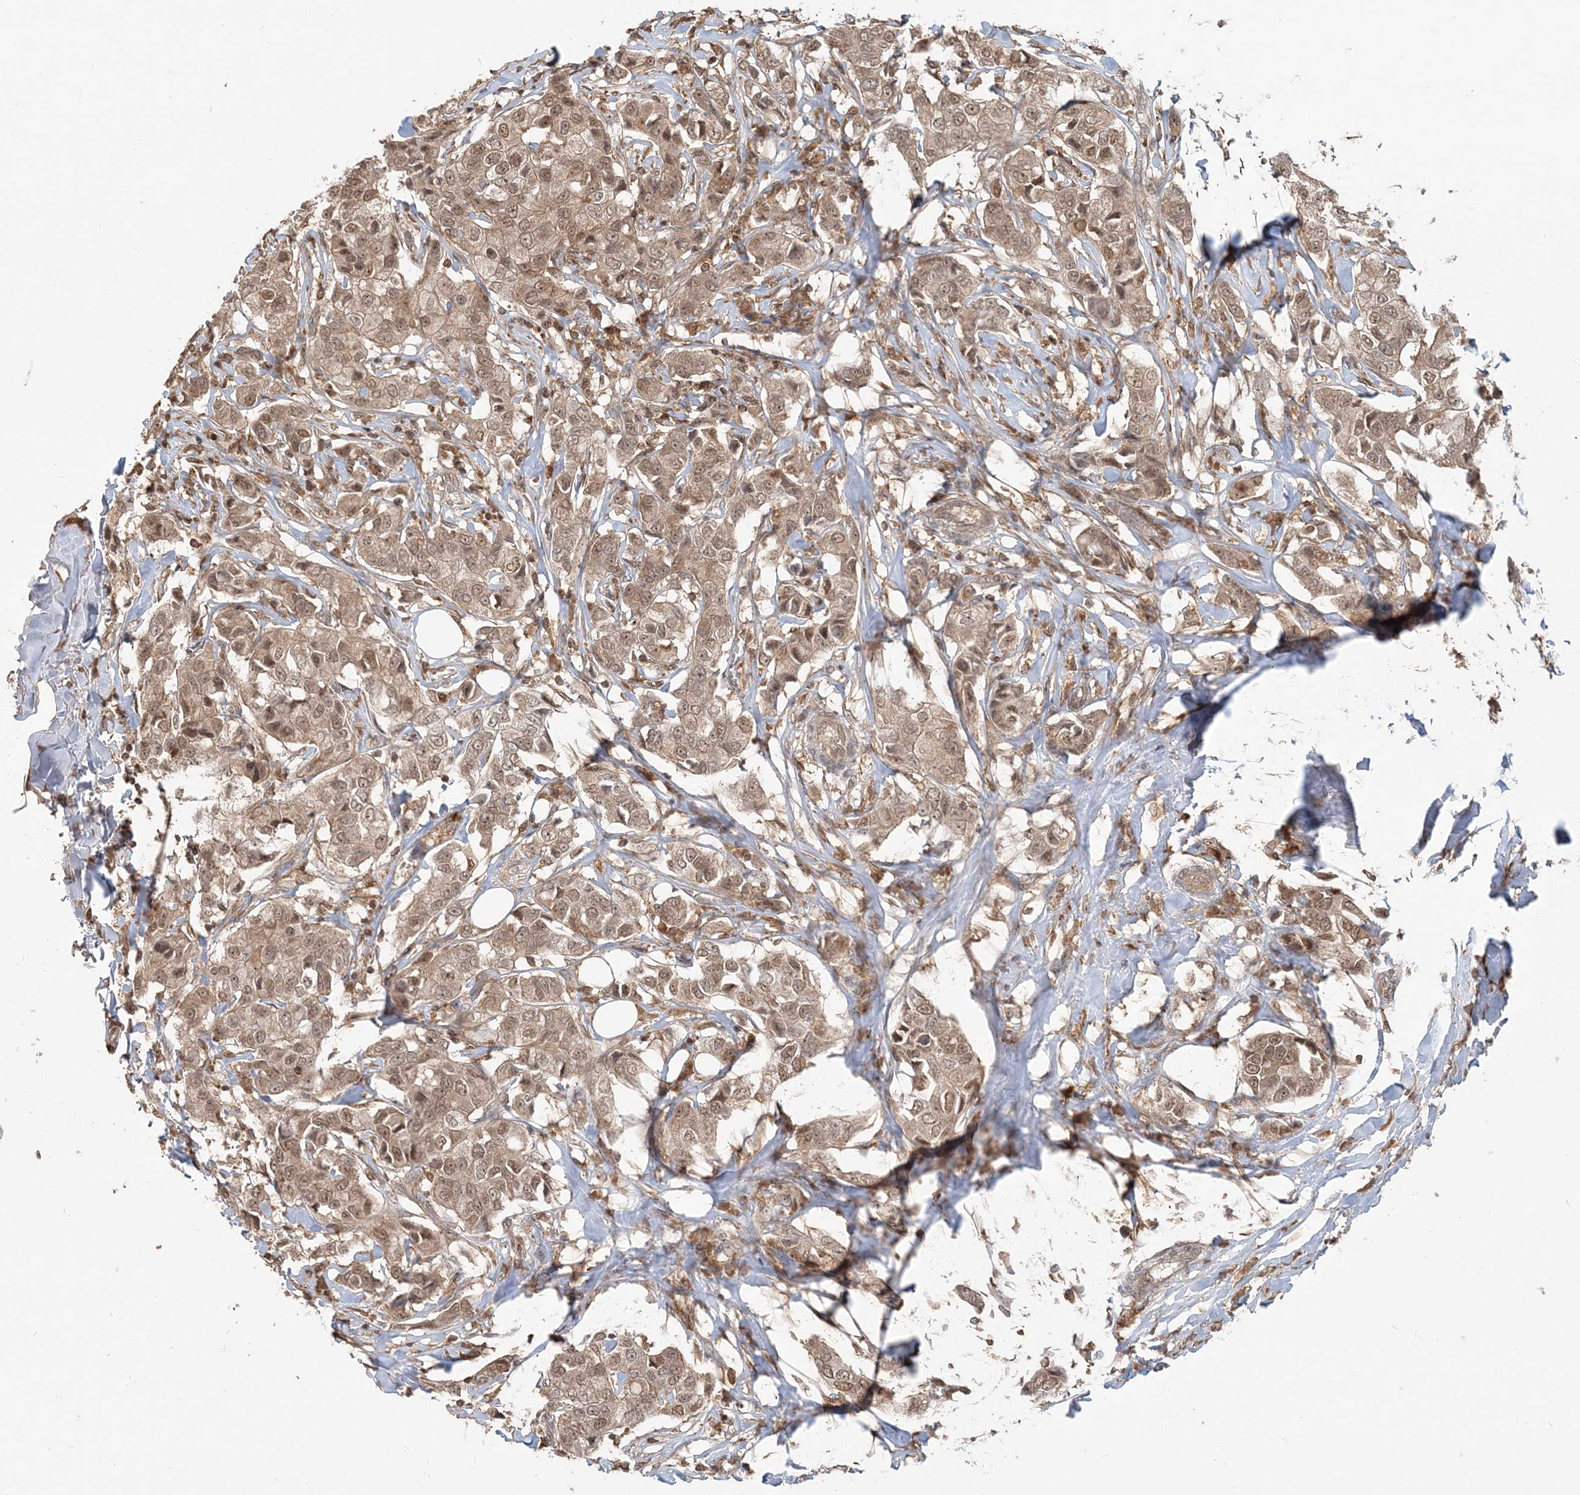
{"staining": {"intensity": "moderate", "quantity": ">75%", "location": "cytoplasmic/membranous,nuclear"}, "tissue": "breast cancer", "cell_type": "Tumor cells", "image_type": "cancer", "snomed": [{"axis": "morphology", "description": "Duct carcinoma"}, {"axis": "topography", "description": "Breast"}], "caption": "Immunohistochemical staining of human invasive ductal carcinoma (breast) exhibits medium levels of moderate cytoplasmic/membranous and nuclear protein expression in approximately >75% of tumor cells.", "gene": "CAB39", "patient": {"sex": "female", "age": 80}}